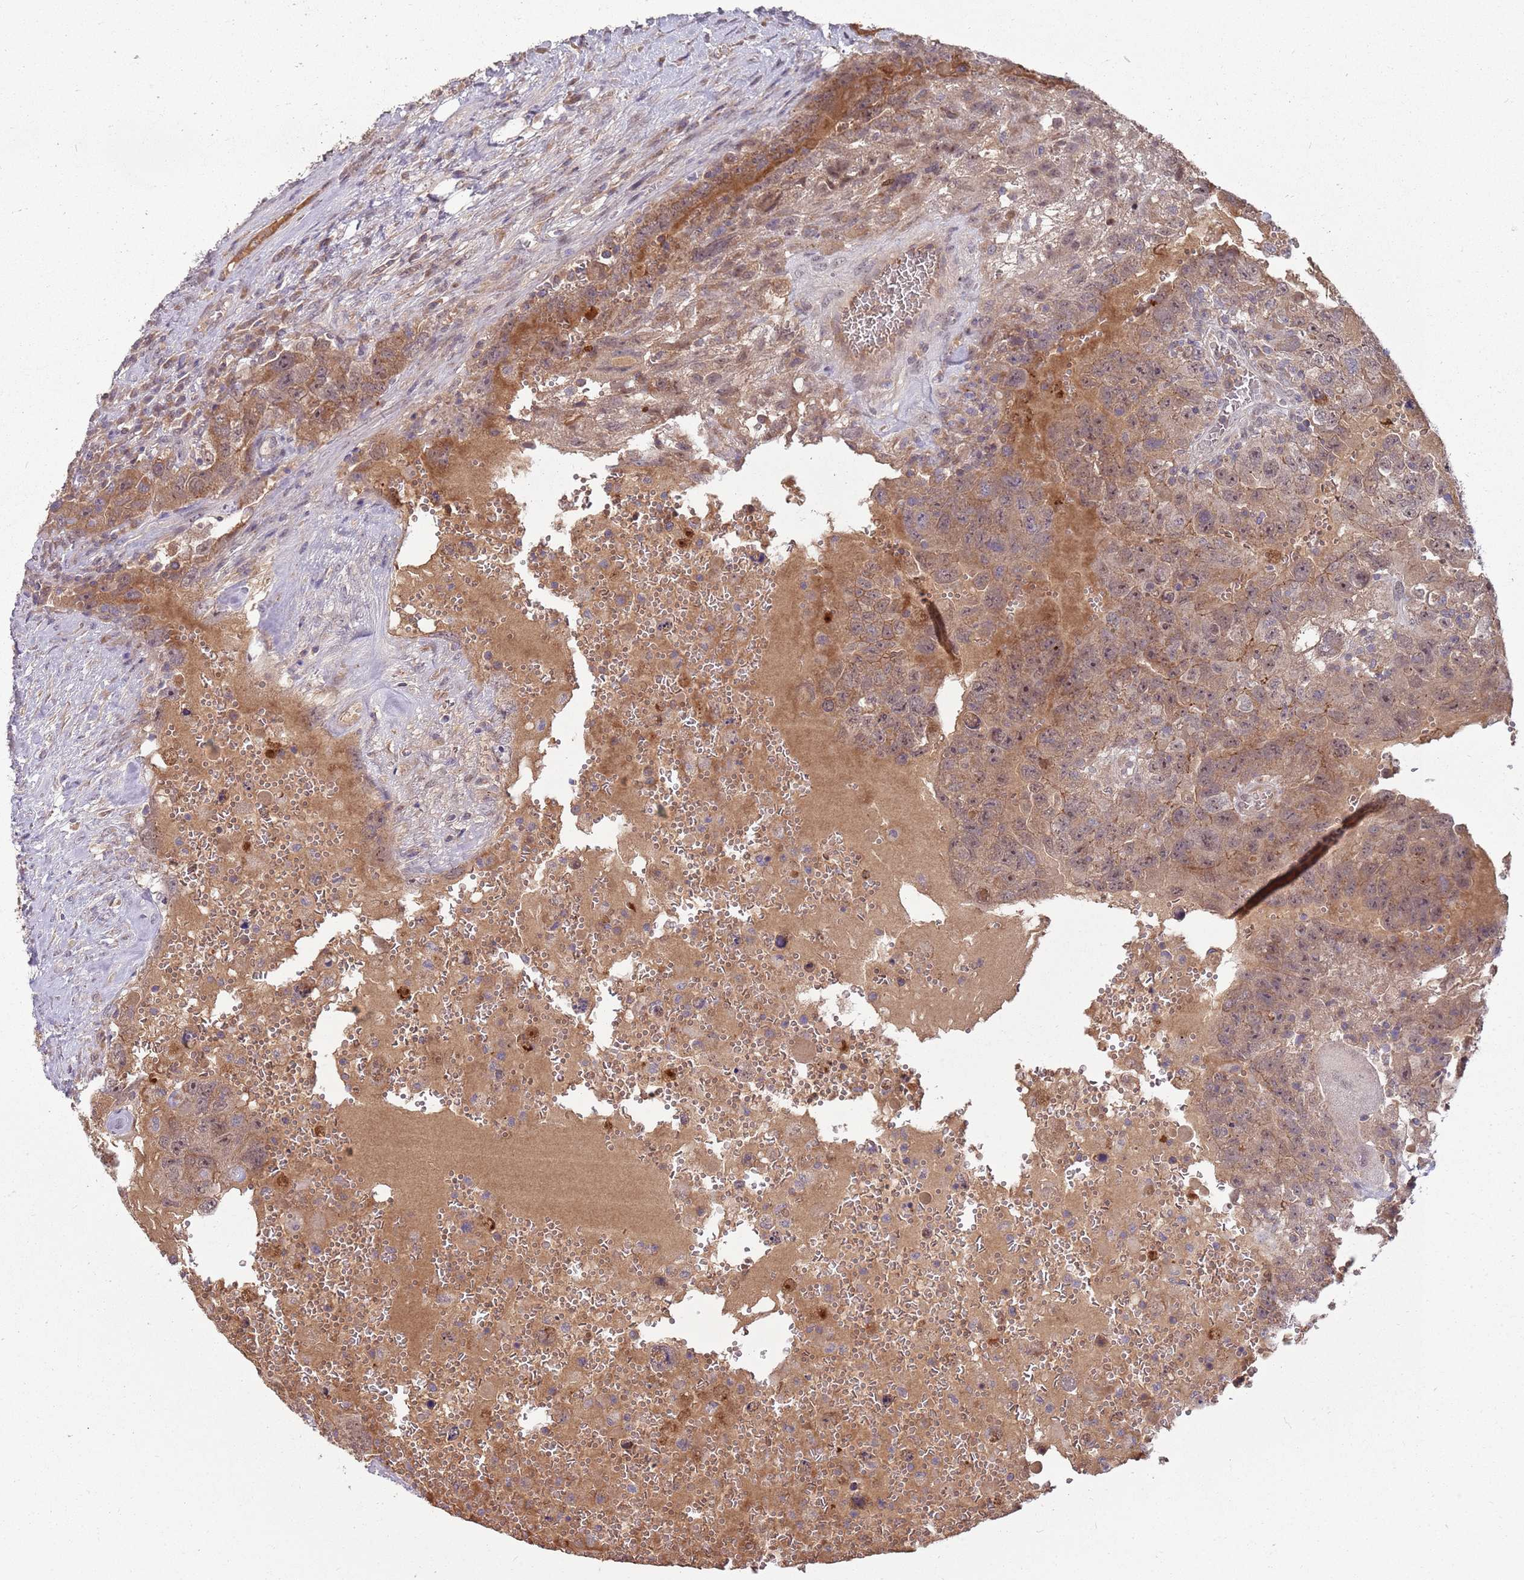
{"staining": {"intensity": "weak", "quantity": ">75%", "location": "cytoplasmic/membranous,nuclear"}, "tissue": "testis cancer", "cell_type": "Tumor cells", "image_type": "cancer", "snomed": [{"axis": "morphology", "description": "Carcinoma, Embryonal, NOS"}, {"axis": "topography", "description": "Testis"}], "caption": "IHC image of human testis cancer (embryonal carcinoma) stained for a protein (brown), which shows low levels of weak cytoplasmic/membranous and nuclear expression in approximately >75% of tumor cells.", "gene": "NBPF6", "patient": {"sex": "male", "age": 26}}